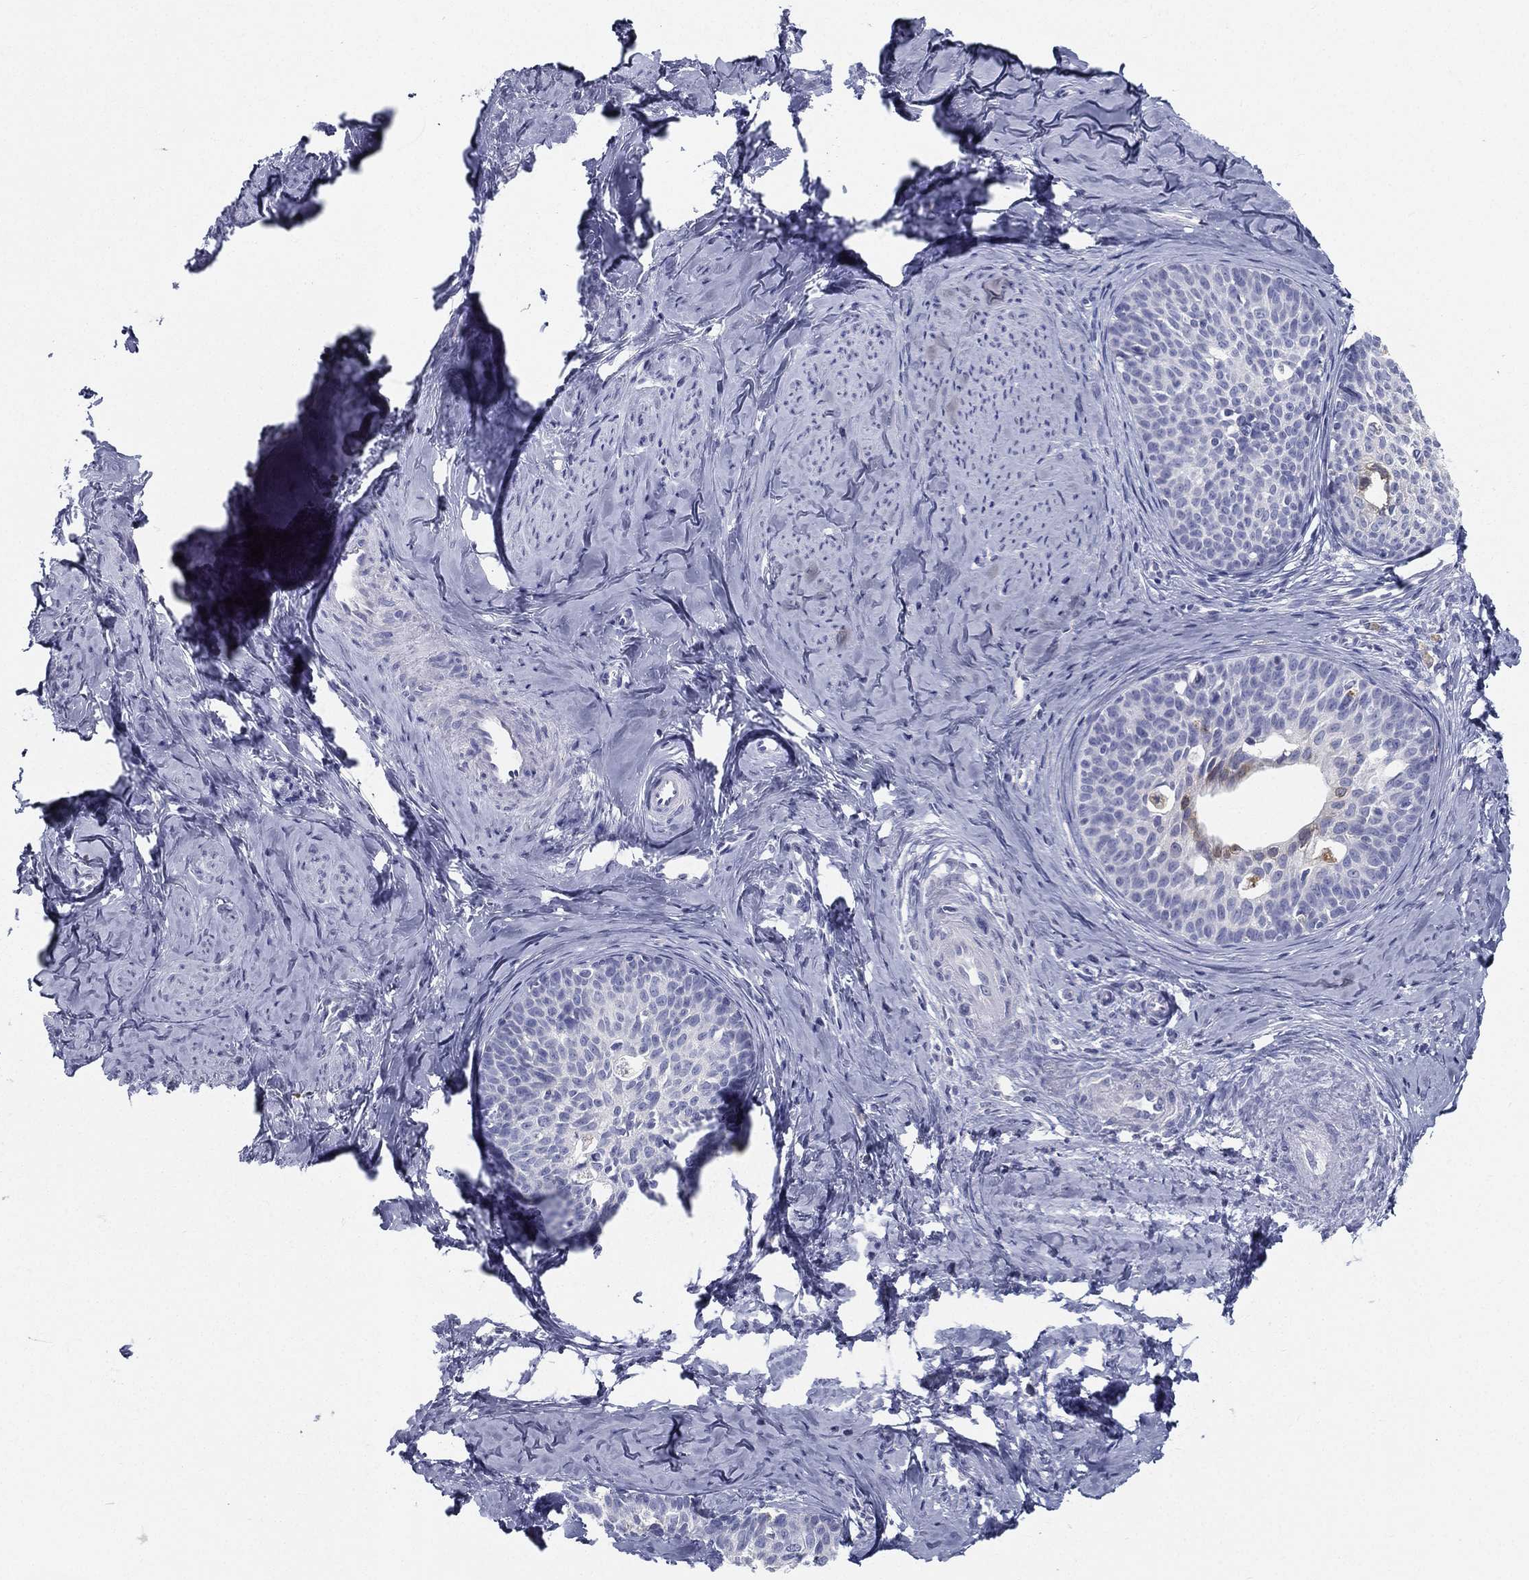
{"staining": {"intensity": "weak", "quantity": "<25%", "location": "cytoplasmic/membranous"}, "tissue": "cervical cancer", "cell_type": "Tumor cells", "image_type": "cancer", "snomed": [{"axis": "morphology", "description": "Squamous cell carcinoma, NOS"}, {"axis": "topography", "description": "Cervix"}], "caption": "Tumor cells show no significant staining in cervical cancer.", "gene": "STS", "patient": {"sex": "female", "age": 51}}